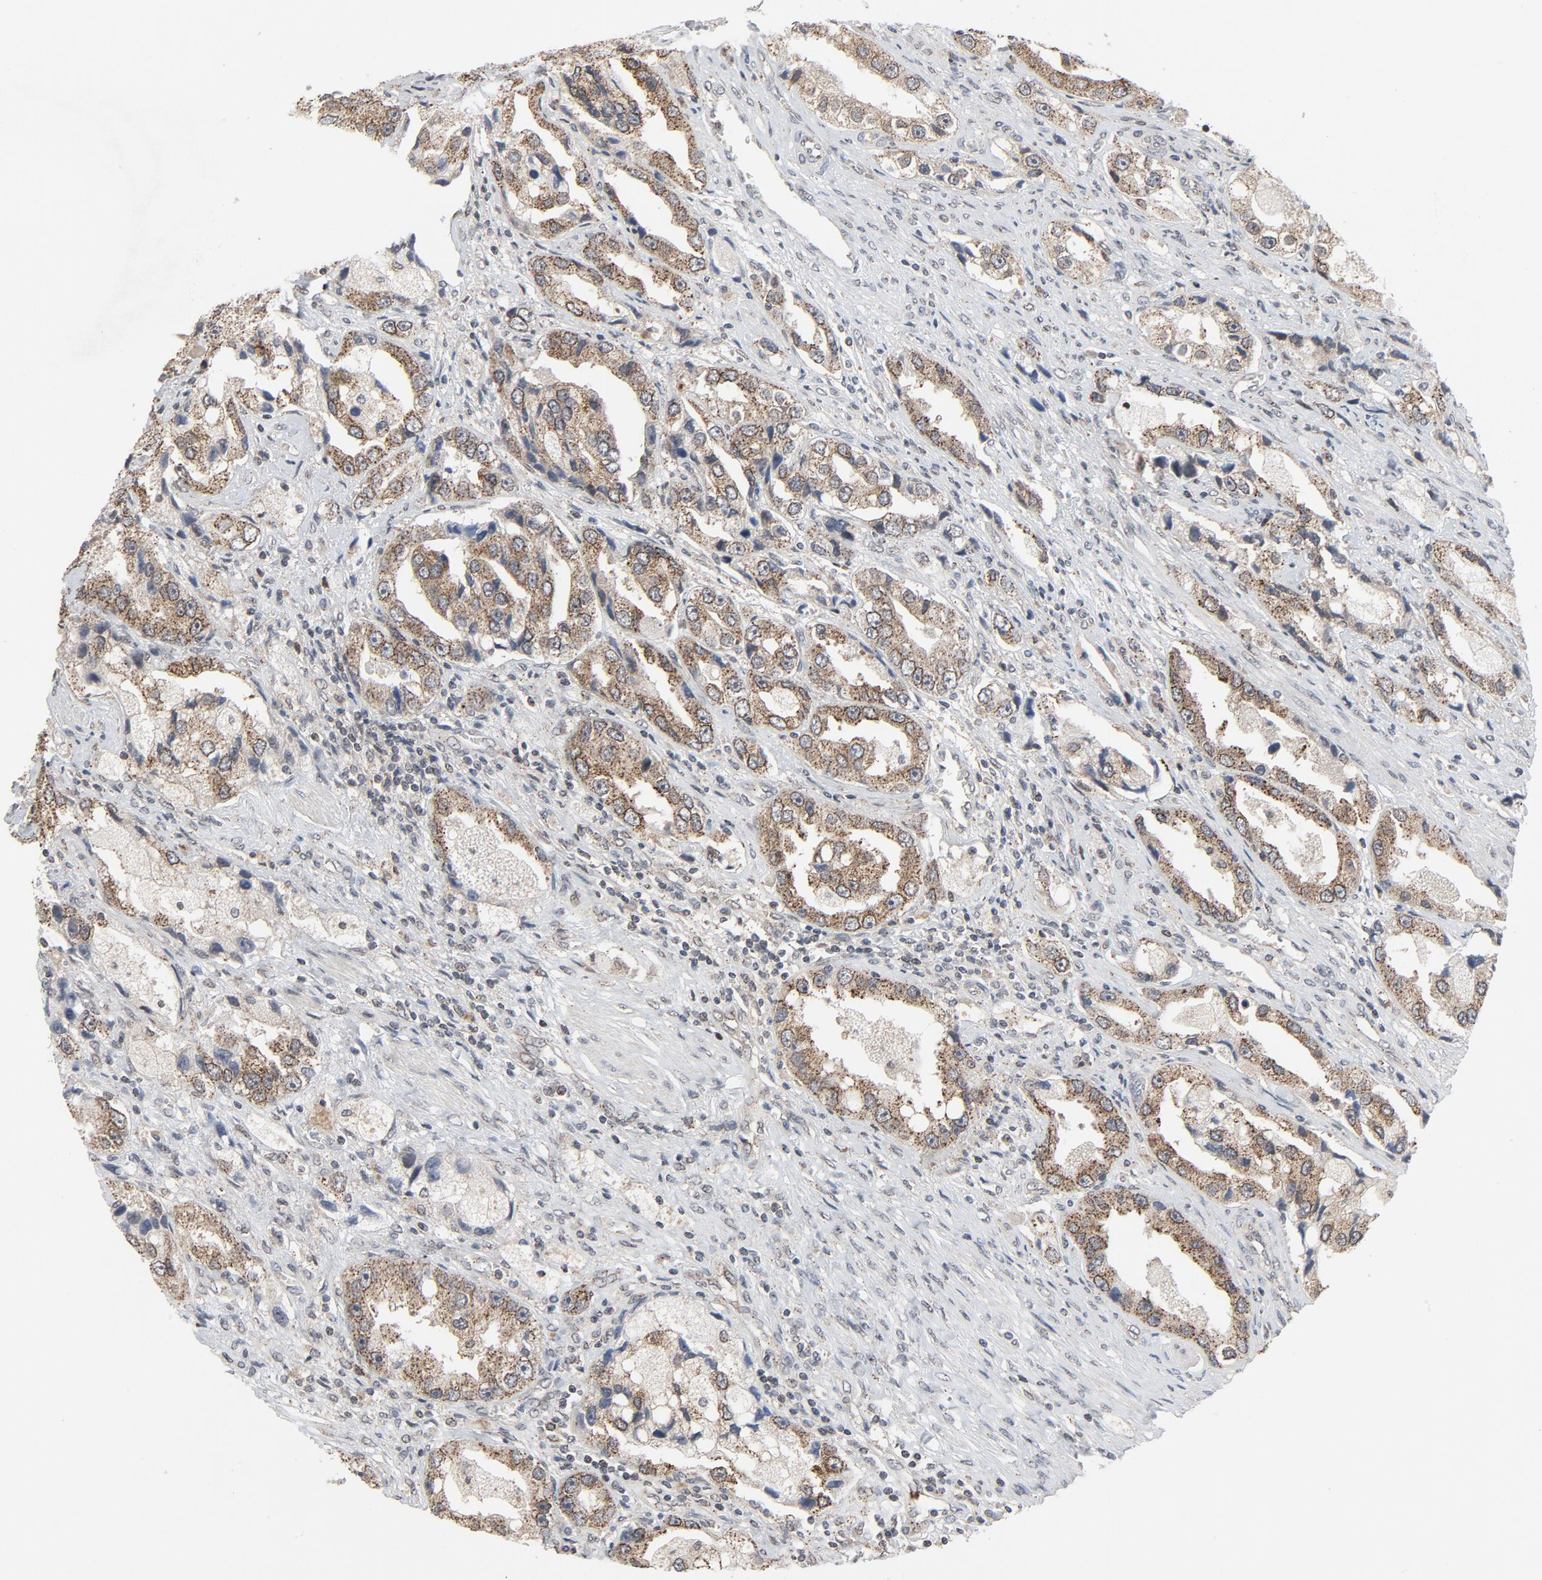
{"staining": {"intensity": "moderate", "quantity": ">75%", "location": "cytoplasmic/membranous"}, "tissue": "prostate cancer", "cell_type": "Tumor cells", "image_type": "cancer", "snomed": [{"axis": "morphology", "description": "Adenocarcinoma, High grade"}, {"axis": "topography", "description": "Prostate"}], "caption": "Brown immunohistochemical staining in prostate high-grade adenocarcinoma shows moderate cytoplasmic/membranous staining in approximately >75% of tumor cells.", "gene": "RPL12", "patient": {"sex": "male", "age": 63}}